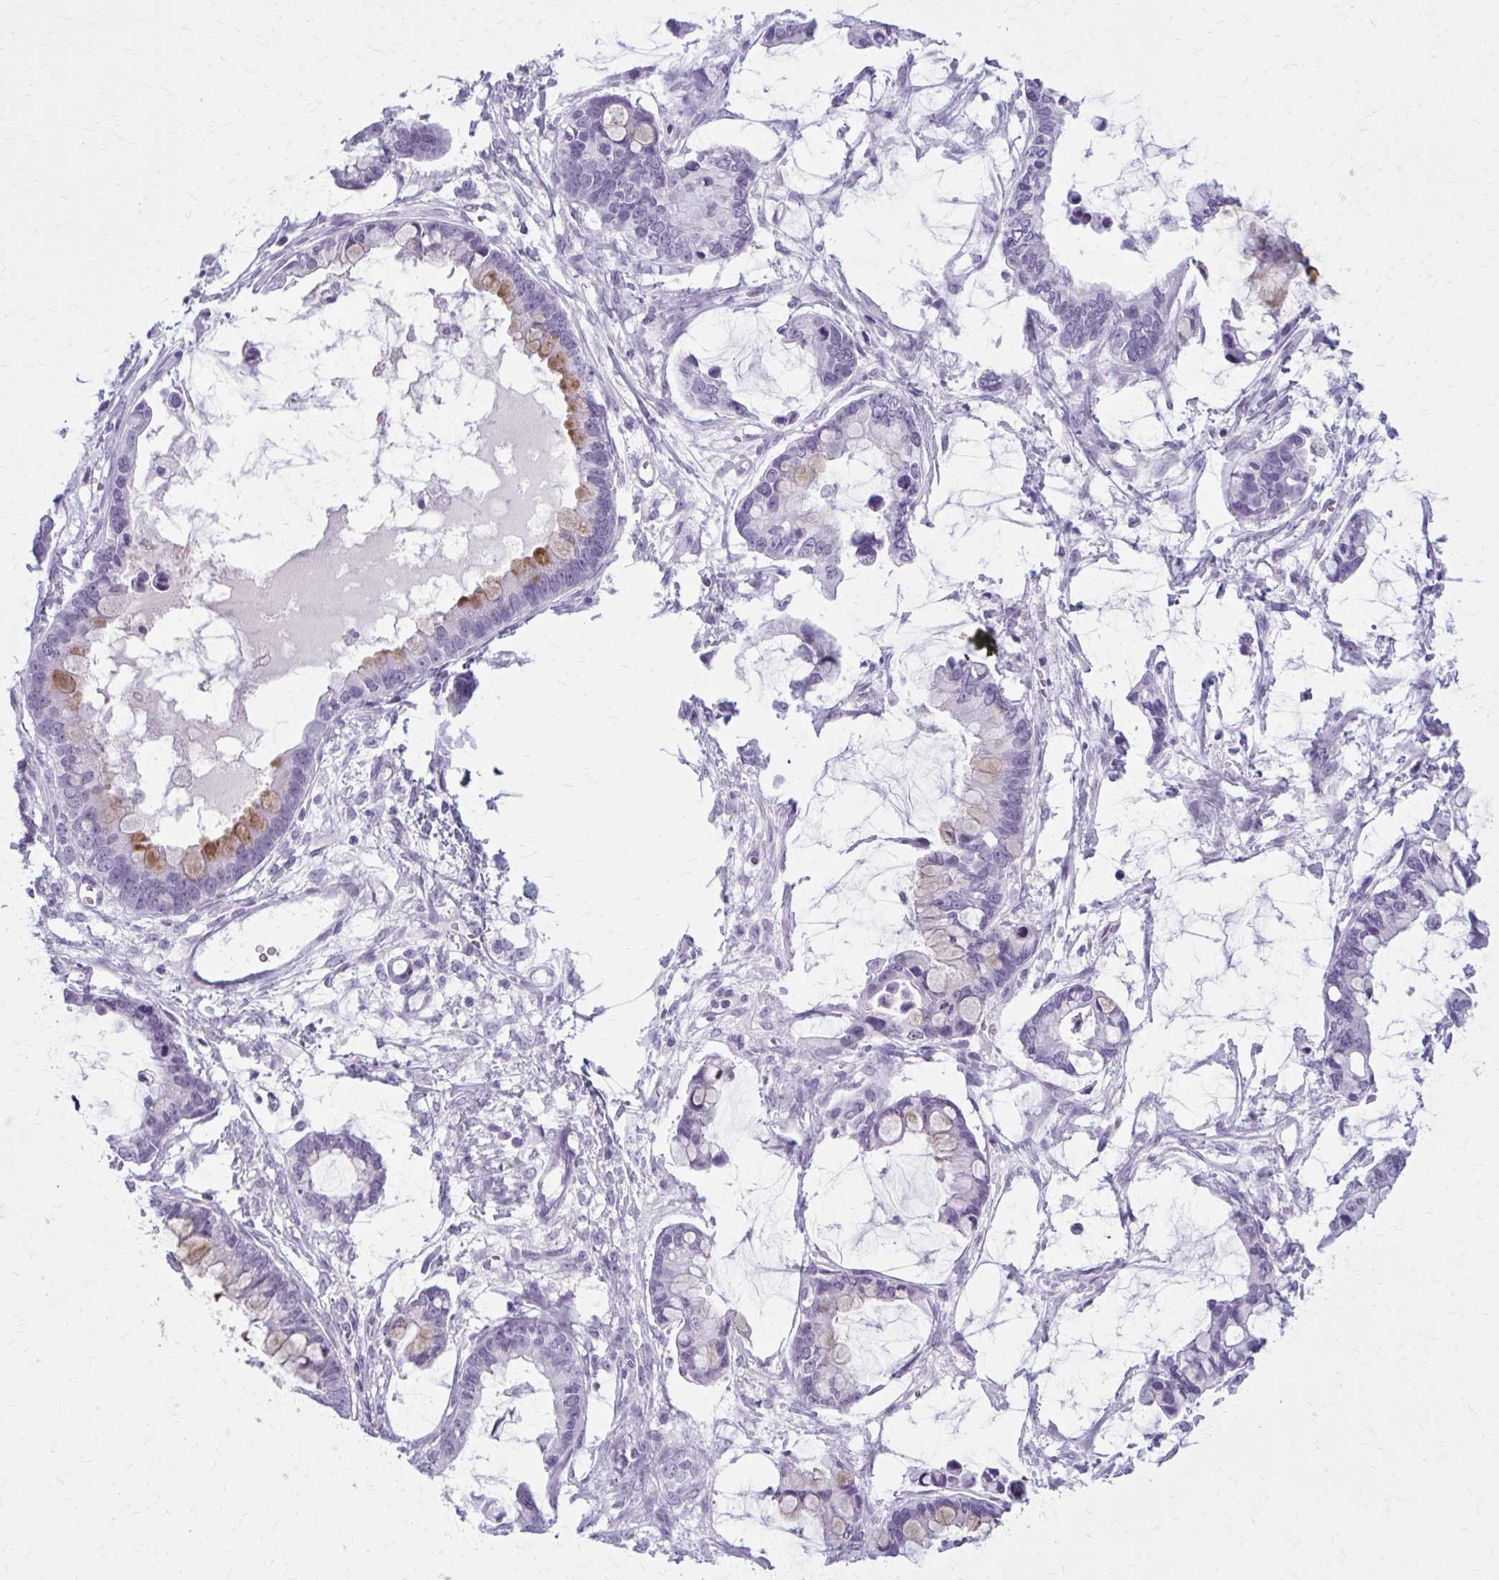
{"staining": {"intensity": "weak", "quantity": "<25%", "location": "cytoplasmic/membranous"}, "tissue": "ovarian cancer", "cell_type": "Tumor cells", "image_type": "cancer", "snomed": [{"axis": "morphology", "description": "Cystadenocarcinoma, mucinous, NOS"}, {"axis": "topography", "description": "Ovary"}], "caption": "Mucinous cystadenocarcinoma (ovarian) was stained to show a protein in brown. There is no significant positivity in tumor cells. The staining is performed using DAB (3,3'-diaminobenzidine) brown chromogen with nuclei counter-stained in using hematoxylin.", "gene": "ZDHHC7", "patient": {"sex": "female", "age": 63}}